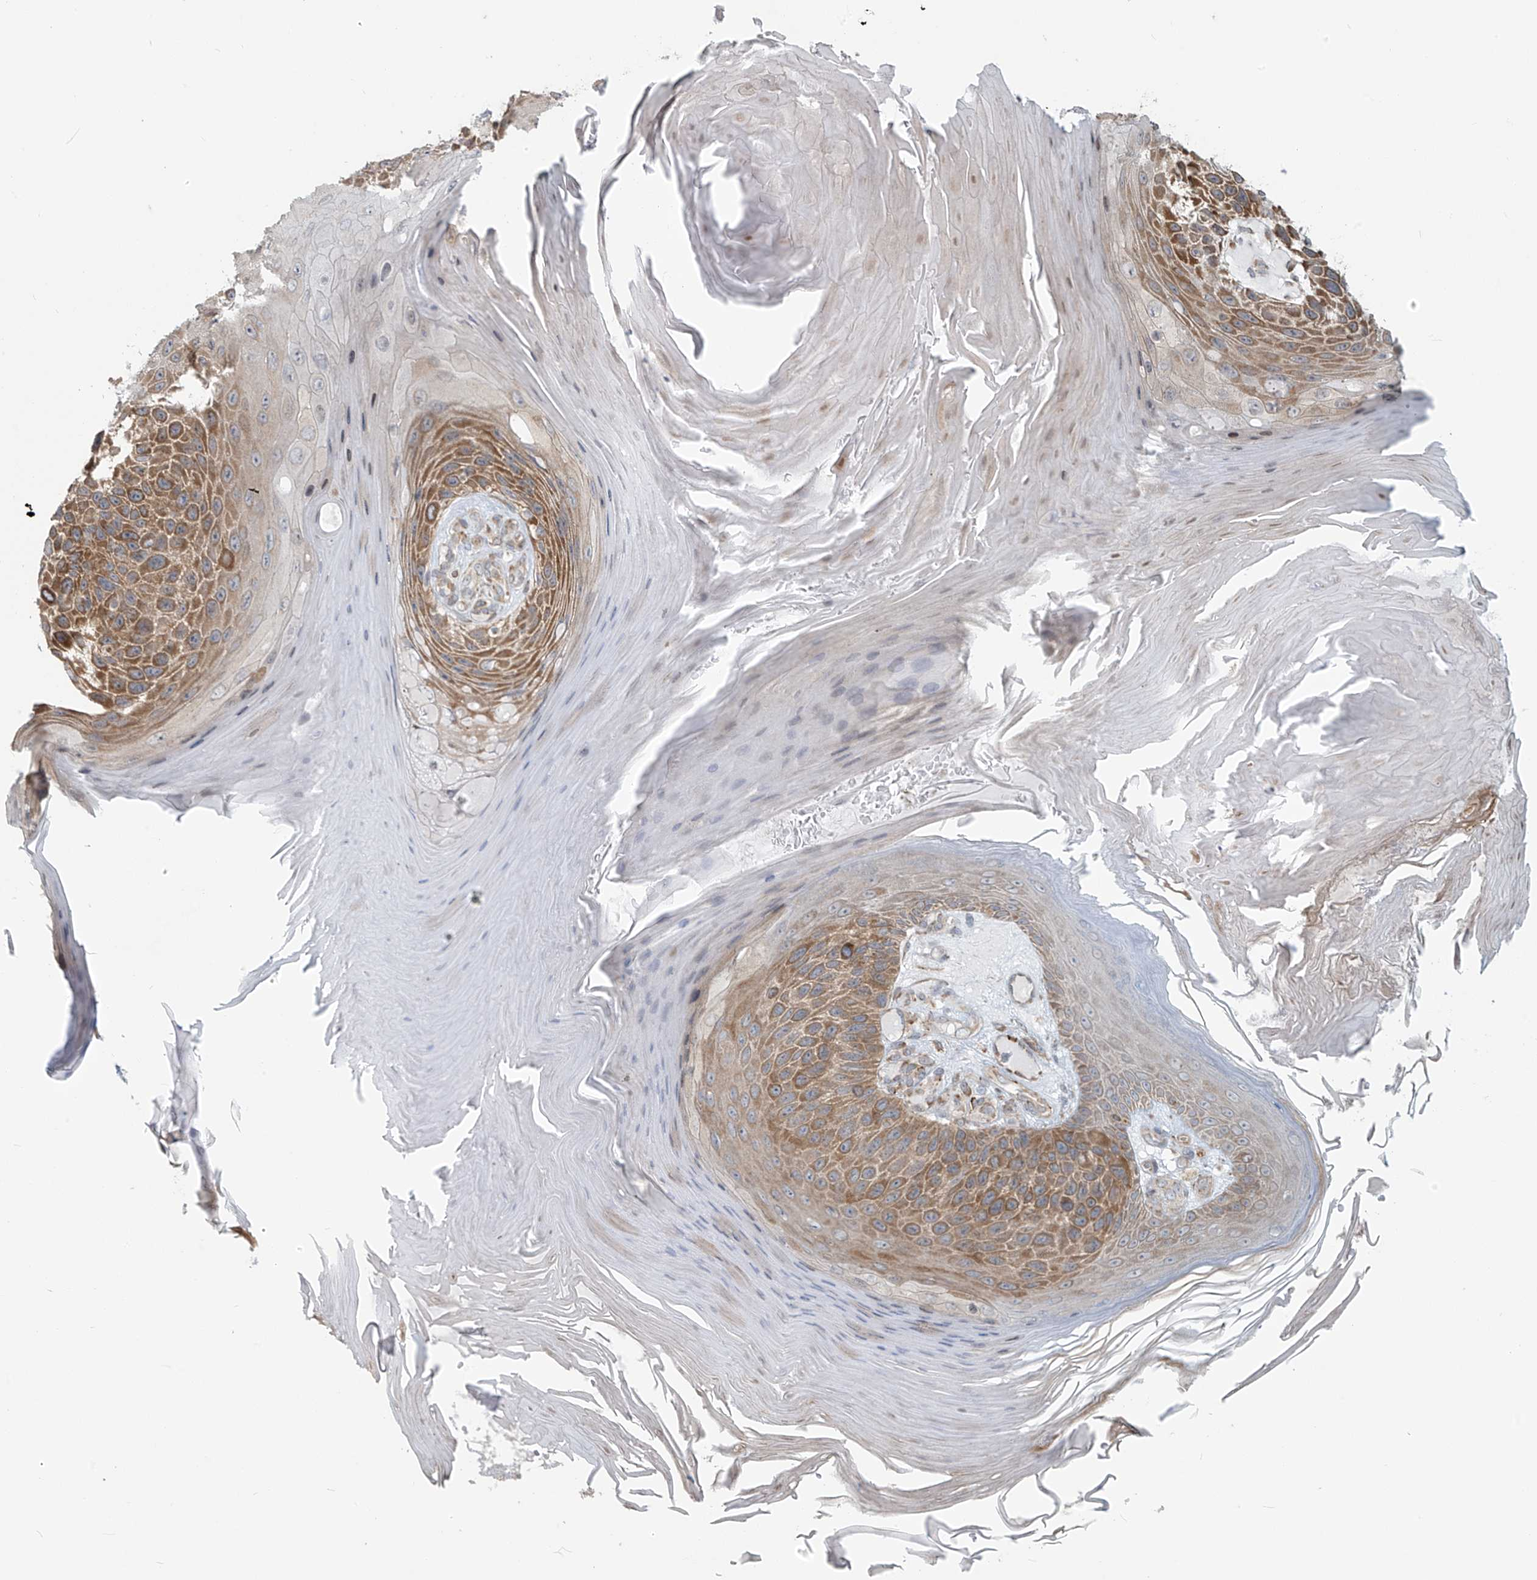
{"staining": {"intensity": "moderate", "quantity": "25%-75%", "location": "cytoplasmic/membranous"}, "tissue": "skin cancer", "cell_type": "Tumor cells", "image_type": "cancer", "snomed": [{"axis": "morphology", "description": "Squamous cell carcinoma, NOS"}, {"axis": "topography", "description": "Skin"}], "caption": "A medium amount of moderate cytoplasmic/membranous expression is appreciated in about 25%-75% of tumor cells in skin squamous cell carcinoma tissue. (DAB IHC with brightfield microscopy, high magnification).", "gene": "KATNIP", "patient": {"sex": "female", "age": 88}}